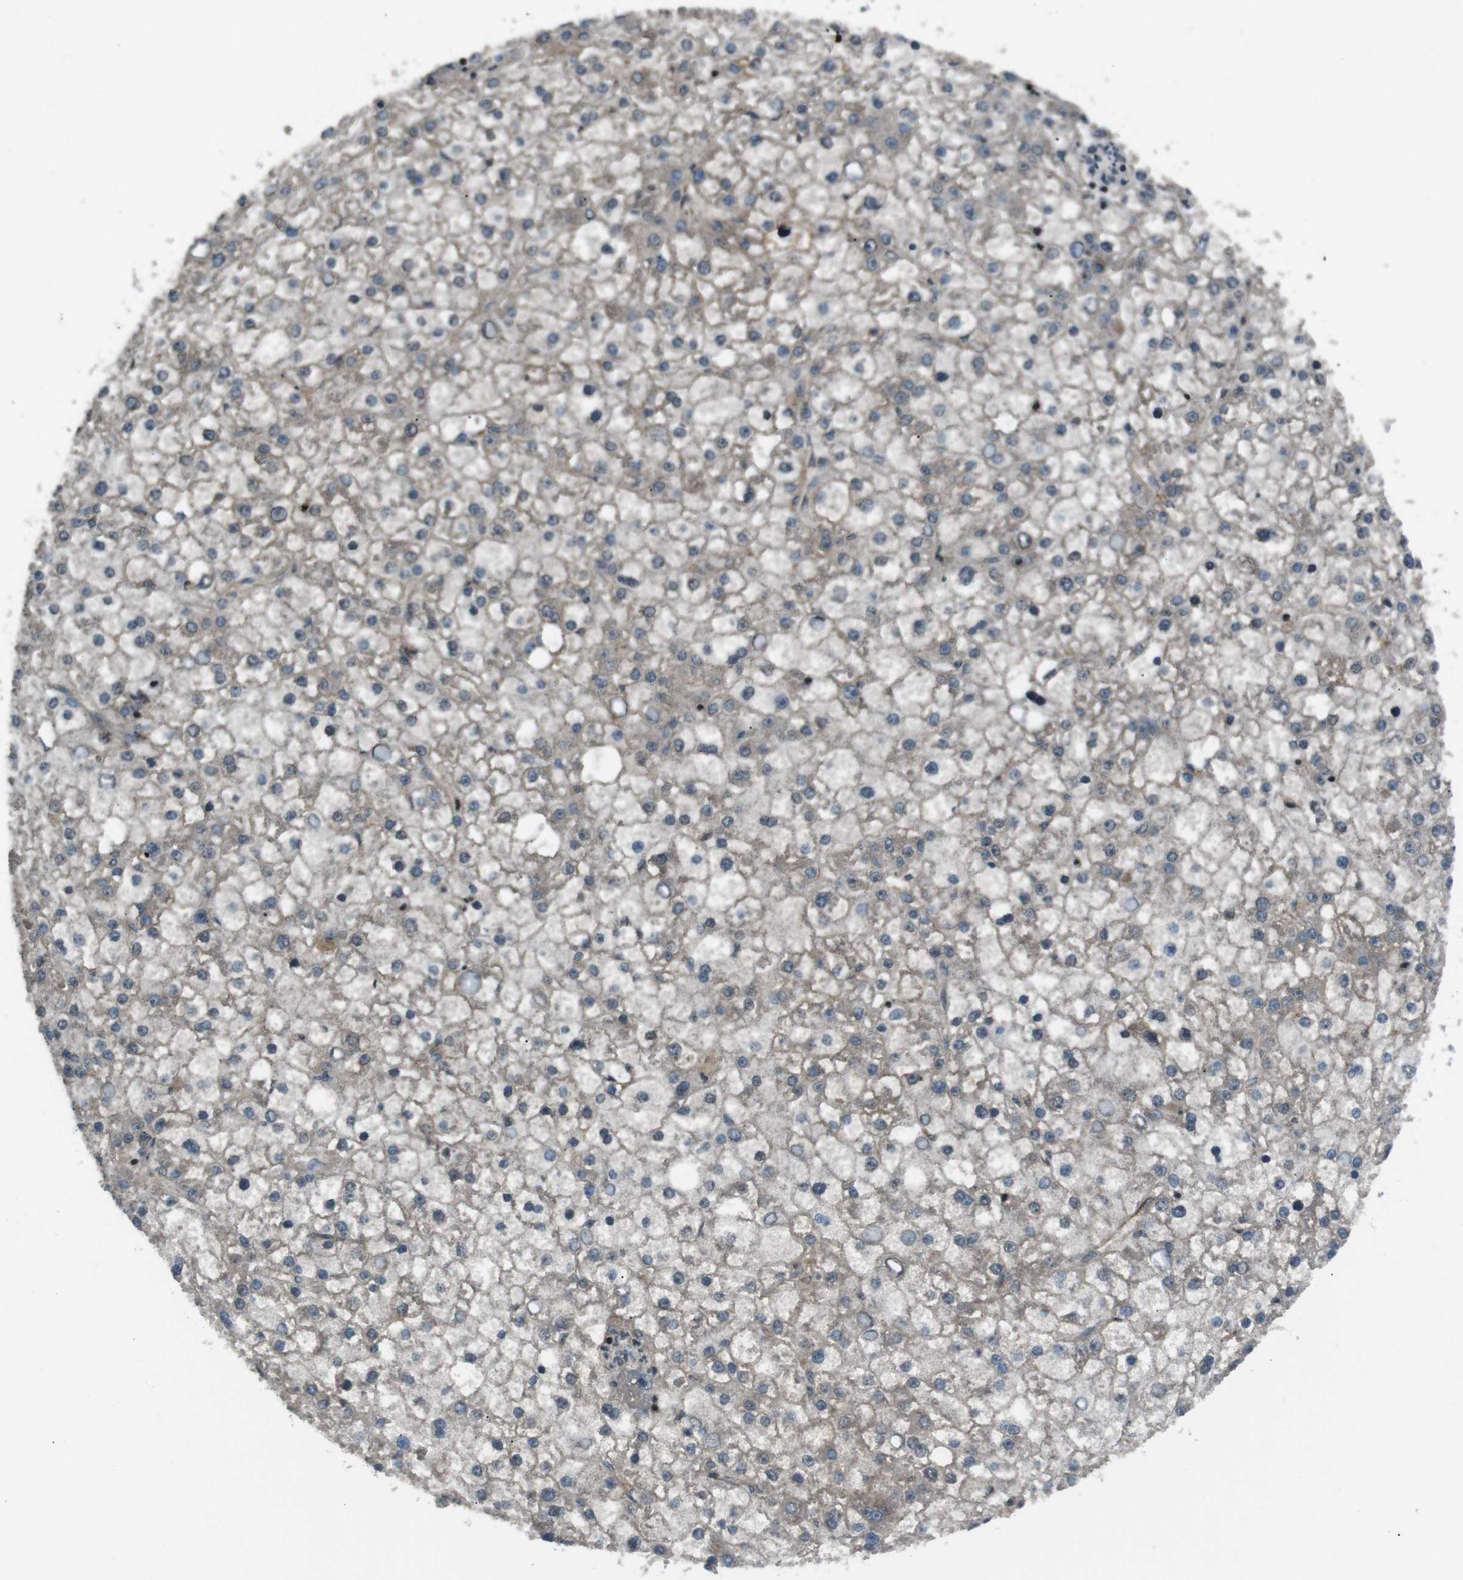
{"staining": {"intensity": "weak", "quantity": "25%-75%", "location": "cytoplasmic/membranous"}, "tissue": "liver cancer", "cell_type": "Tumor cells", "image_type": "cancer", "snomed": [{"axis": "morphology", "description": "Carcinoma, Hepatocellular, NOS"}, {"axis": "topography", "description": "Liver"}], "caption": "DAB (3,3'-diaminobenzidine) immunohistochemical staining of liver cancer displays weak cytoplasmic/membranous protein positivity in about 25%-75% of tumor cells.", "gene": "TIAM2", "patient": {"sex": "male", "age": 67}}